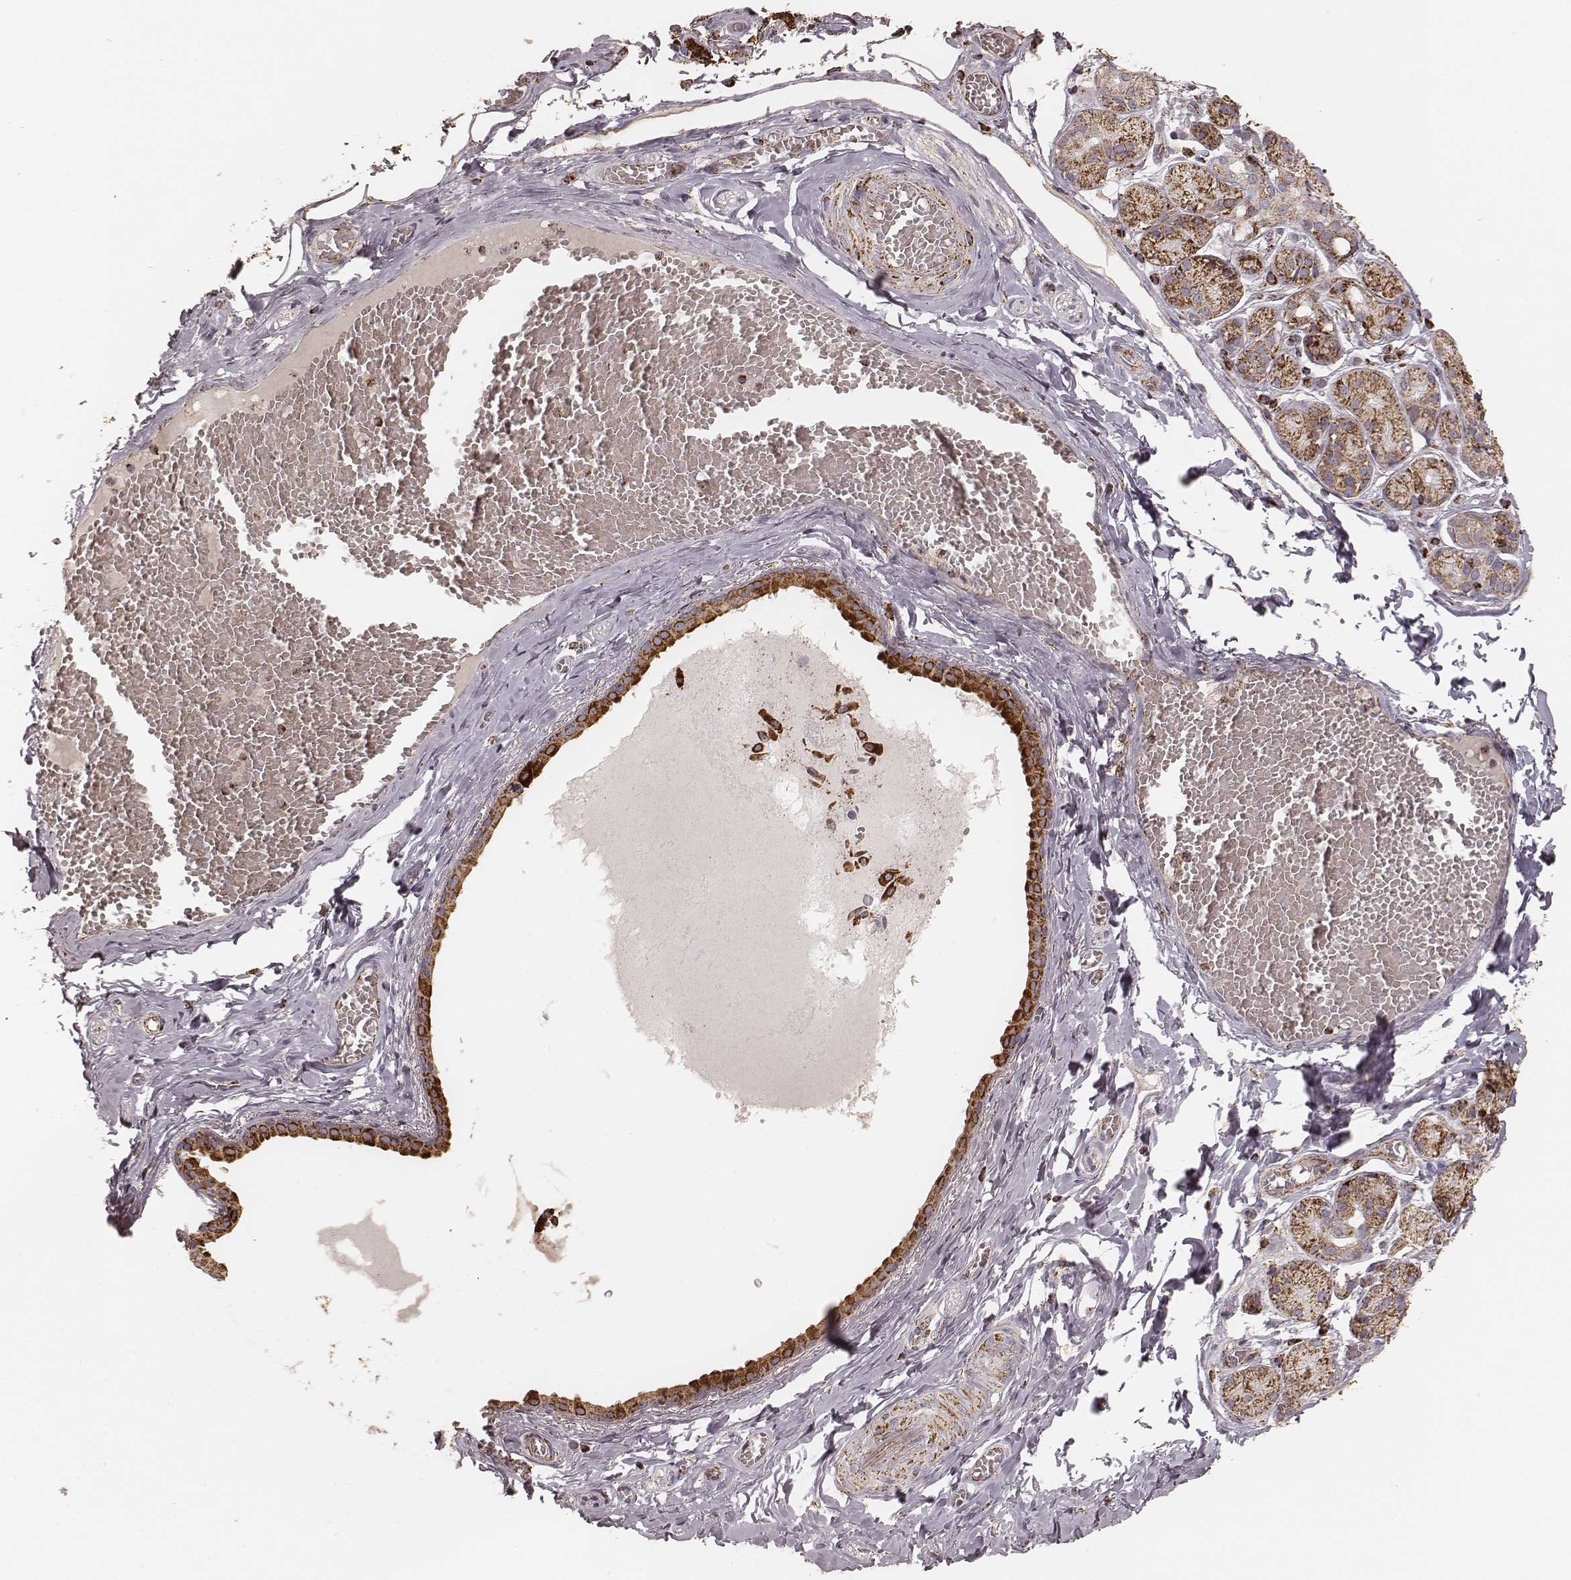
{"staining": {"intensity": "strong", "quantity": ">75%", "location": "cytoplasmic/membranous"}, "tissue": "salivary gland", "cell_type": "Glandular cells", "image_type": "normal", "snomed": [{"axis": "morphology", "description": "Normal tissue, NOS"}, {"axis": "topography", "description": "Salivary gland"}, {"axis": "topography", "description": "Peripheral nerve tissue"}], "caption": "Salivary gland stained with immunohistochemistry shows strong cytoplasmic/membranous positivity in approximately >75% of glandular cells.", "gene": "CS", "patient": {"sex": "male", "age": 71}}